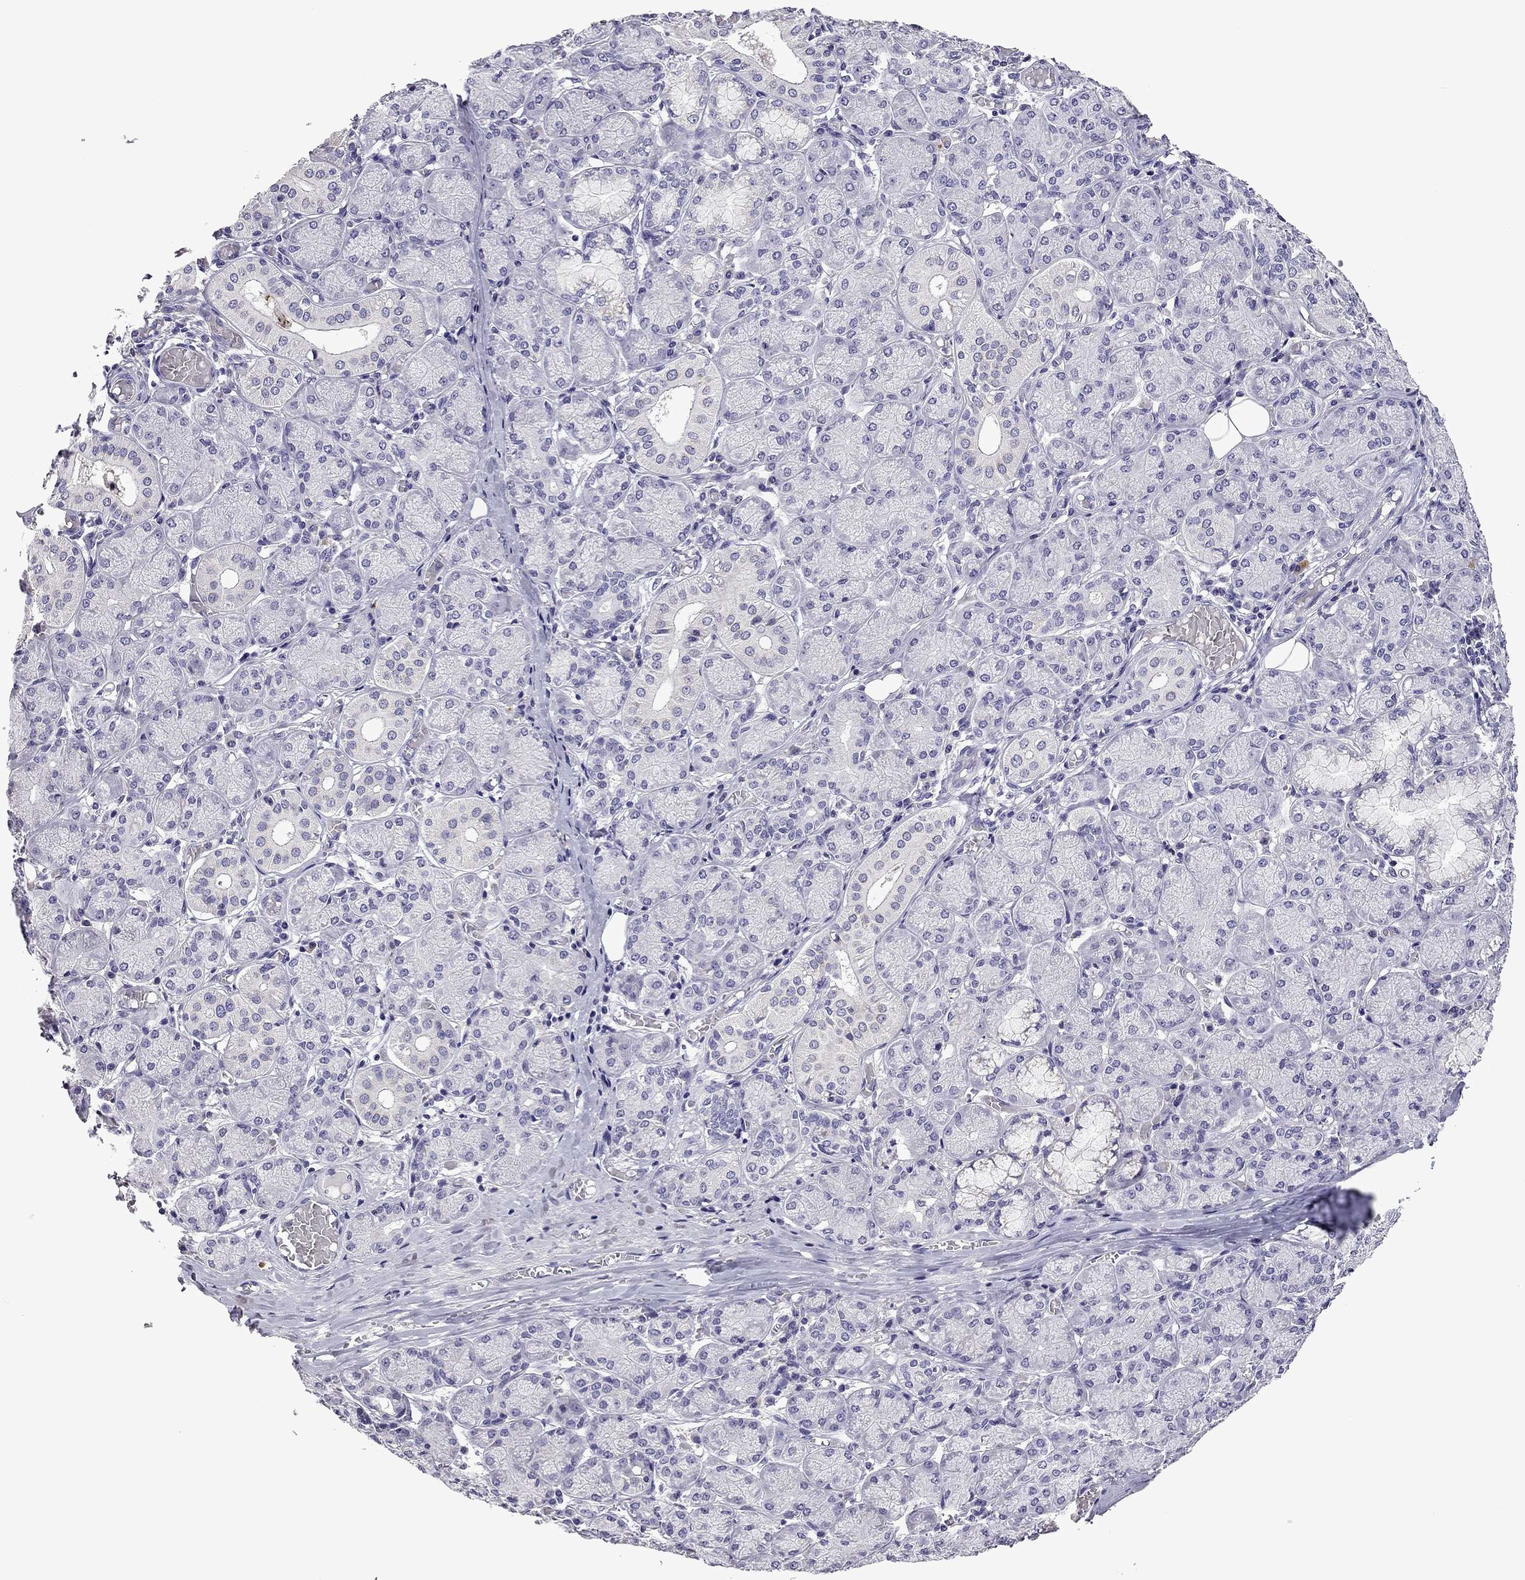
{"staining": {"intensity": "negative", "quantity": "none", "location": "none"}, "tissue": "salivary gland", "cell_type": "Glandular cells", "image_type": "normal", "snomed": [{"axis": "morphology", "description": "Normal tissue, NOS"}, {"axis": "topography", "description": "Salivary gland"}, {"axis": "topography", "description": "Peripheral nerve tissue"}], "caption": "This is an immunohistochemistry micrograph of benign human salivary gland. There is no positivity in glandular cells.", "gene": "TTN", "patient": {"sex": "female", "age": 24}}